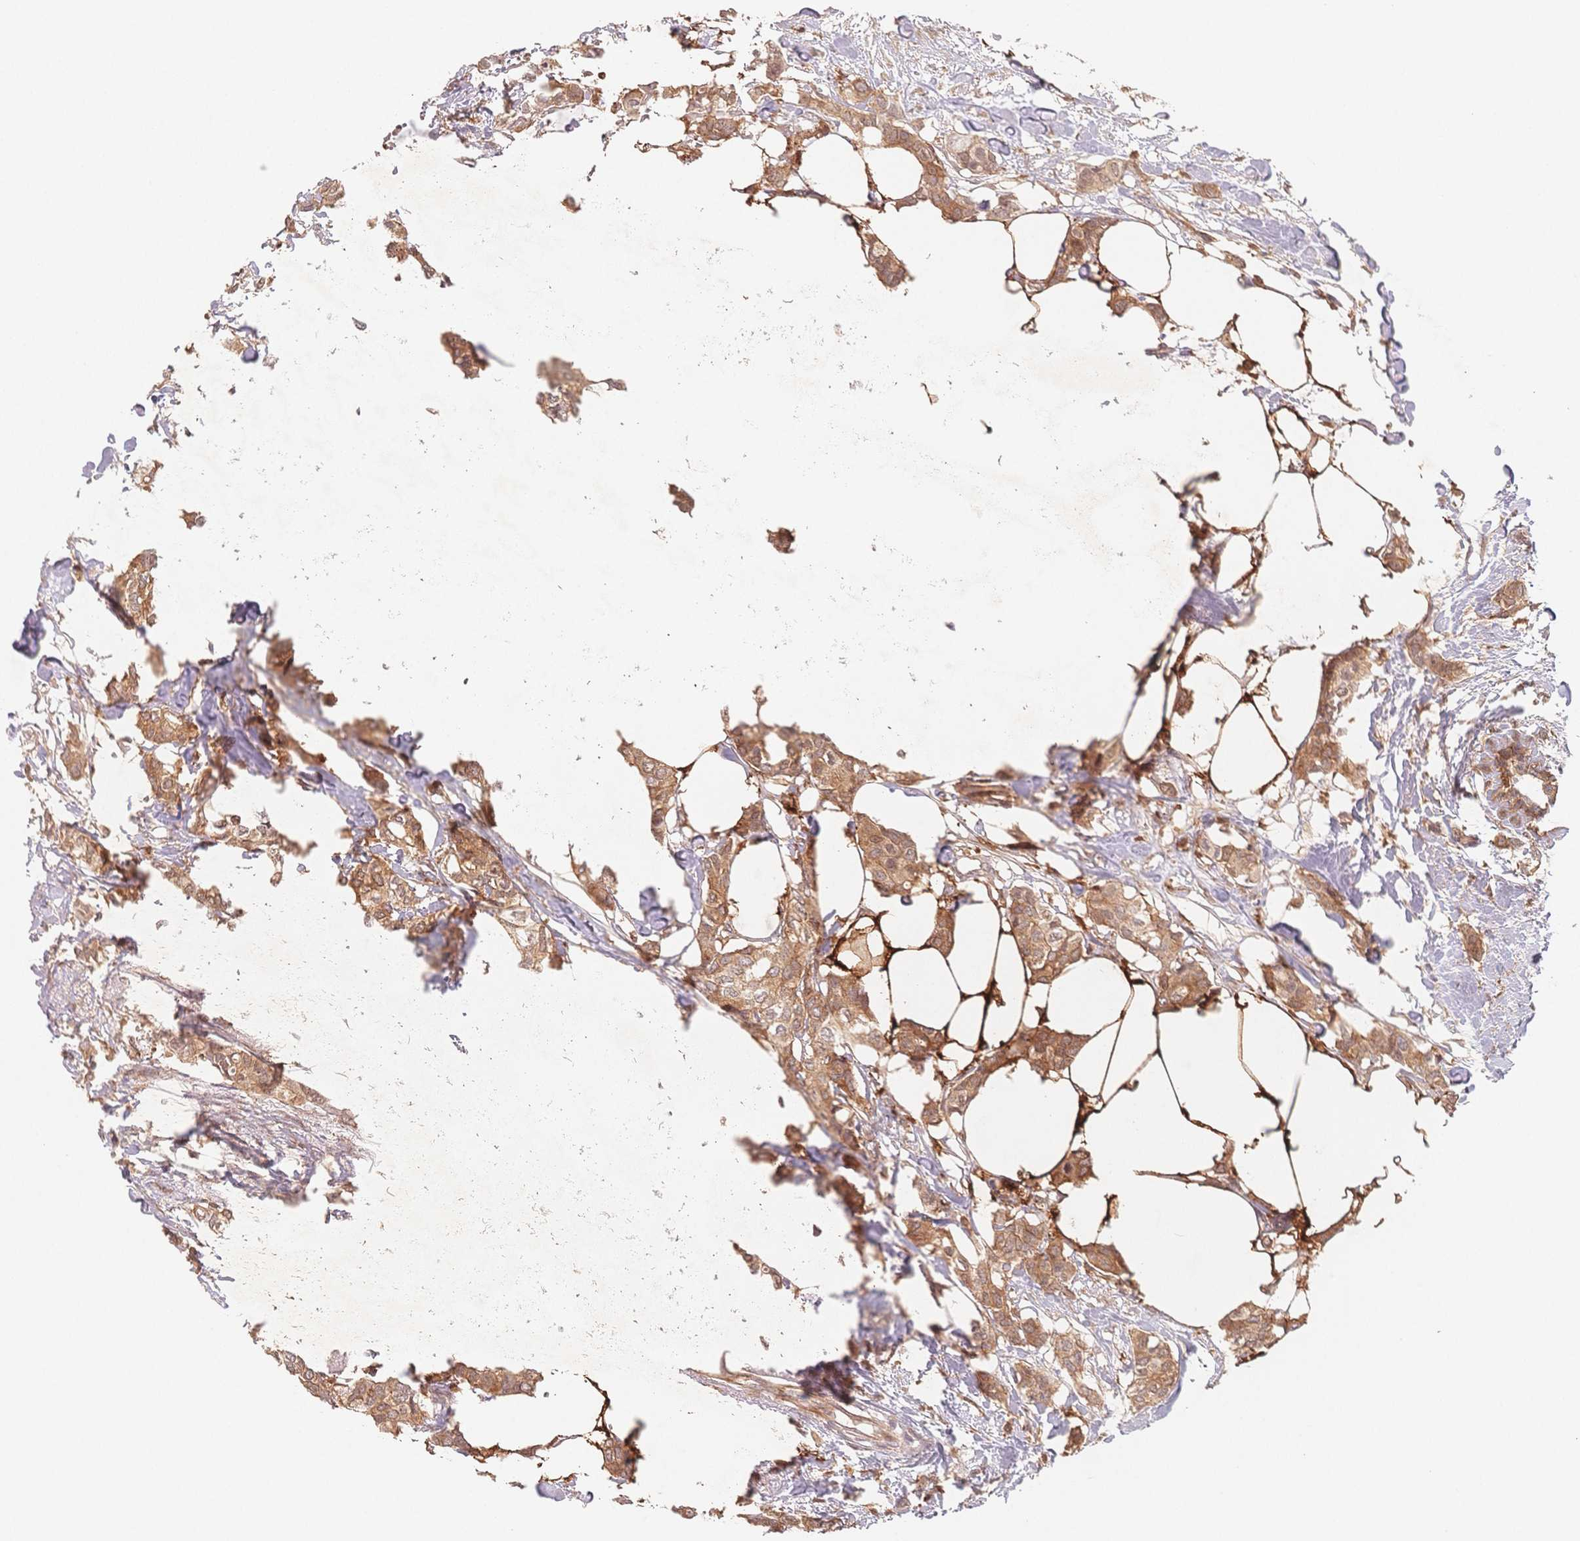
{"staining": {"intensity": "moderate", "quantity": ">75%", "location": "cytoplasmic/membranous"}, "tissue": "breast cancer", "cell_type": "Tumor cells", "image_type": "cancer", "snomed": [{"axis": "morphology", "description": "Duct carcinoma"}, {"axis": "topography", "description": "Breast"}], "caption": "A medium amount of moderate cytoplasmic/membranous positivity is seen in approximately >75% of tumor cells in breast cancer (intraductal carcinoma) tissue. (DAB IHC with brightfield microscopy, high magnification).", "gene": "C12orf75", "patient": {"sex": "female", "age": 62}}